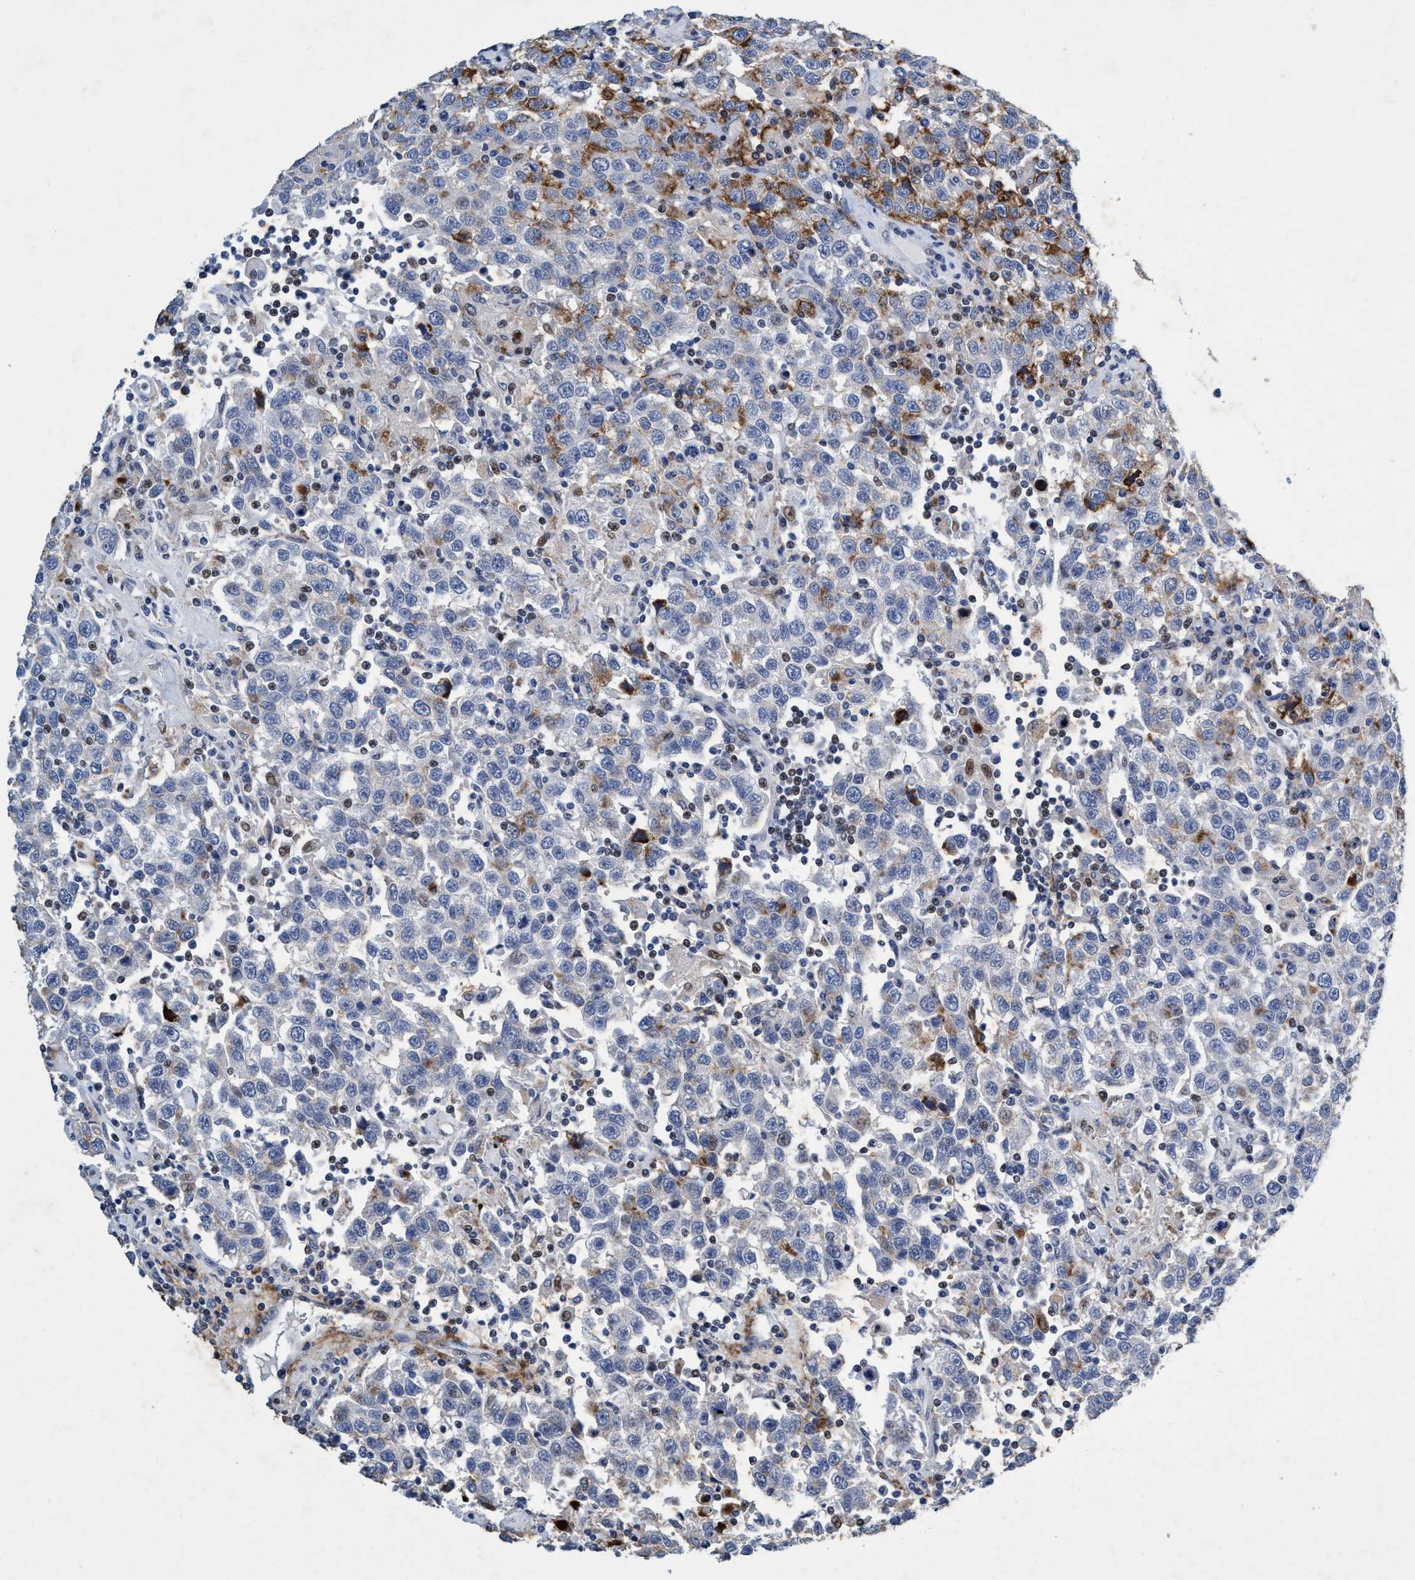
{"staining": {"intensity": "moderate", "quantity": "<25%", "location": "cytoplasmic/membranous"}, "tissue": "testis cancer", "cell_type": "Tumor cells", "image_type": "cancer", "snomed": [{"axis": "morphology", "description": "Seminoma, NOS"}, {"axis": "topography", "description": "Testis"}], "caption": "Moderate cytoplasmic/membranous expression is appreciated in about <25% of tumor cells in testis cancer (seminoma).", "gene": "GRB14", "patient": {"sex": "male", "age": 41}}